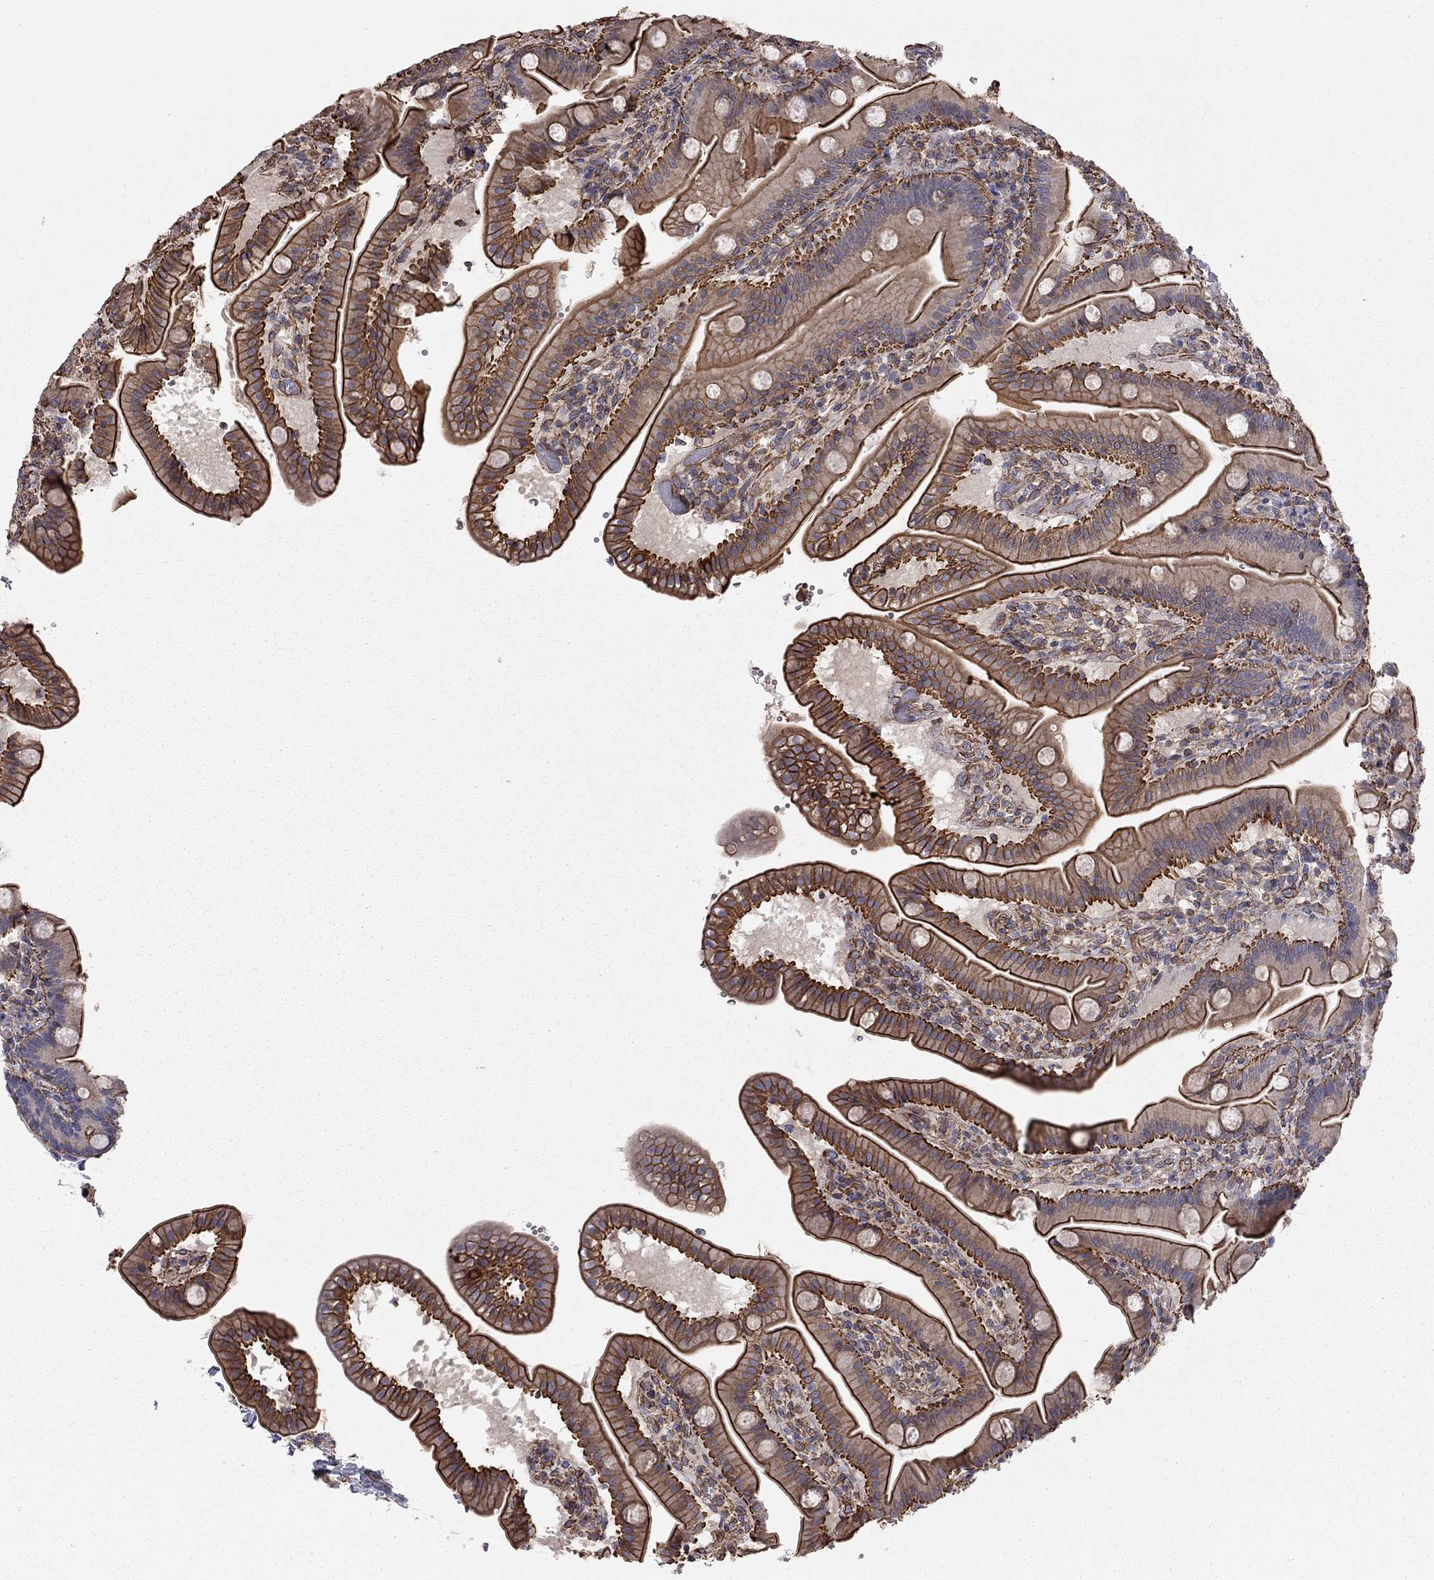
{"staining": {"intensity": "strong", "quantity": "25%-75%", "location": "cytoplasmic/membranous"}, "tissue": "small intestine", "cell_type": "Glandular cells", "image_type": "normal", "snomed": [{"axis": "morphology", "description": "Normal tissue, NOS"}, {"axis": "topography", "description": "Small intestine"}], "caption": "High-magnification brightfield microscopy of normal small intestine stained with DAB (brown) and counterstained with hematoxylin (blue). glandular cells exhibit strong cytoplasmic/membranous staining is seen in approximately25%-75% of cells.", "gene": "BICDL2", "patient": {"sex": "male", "age": 66}}